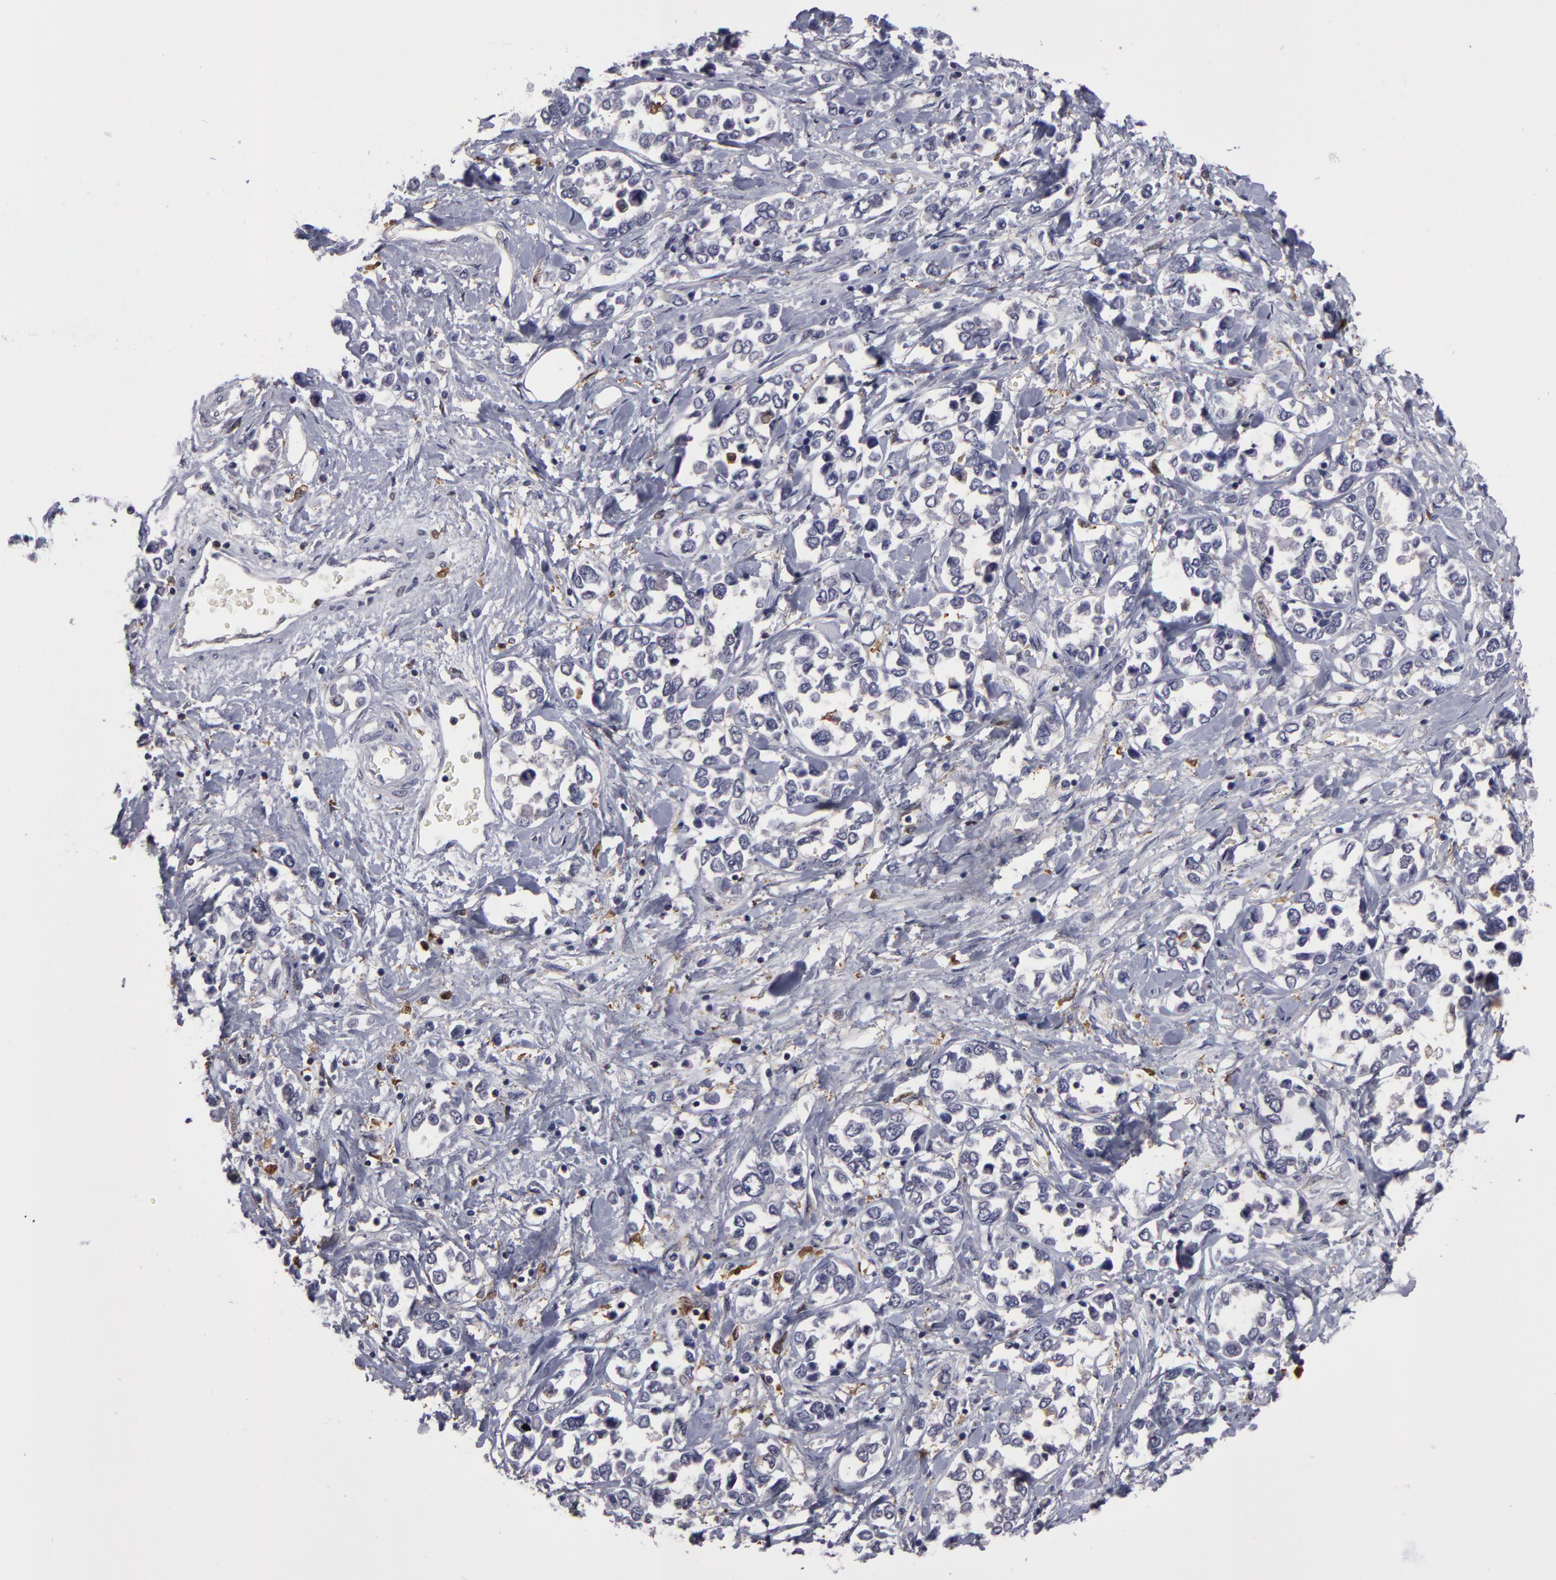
{"staining": {"intensity": "negative", "quantity": "none", "location": "none"}, "tissue": "stomach cancer", "cell_type": "Tumor cells", "image_type": "cancer", "snomed": [{"axis": "morphology", "description": "Adenocarcinoma, NOS"}, {"axis": "topography", "description": "Stomach, upper"}], "caption": "Tumor cells are negative for brown protein staining in stomach cancer.", "gene": "GNPDA1", "patient": {"sex": "male", "age": 76}}